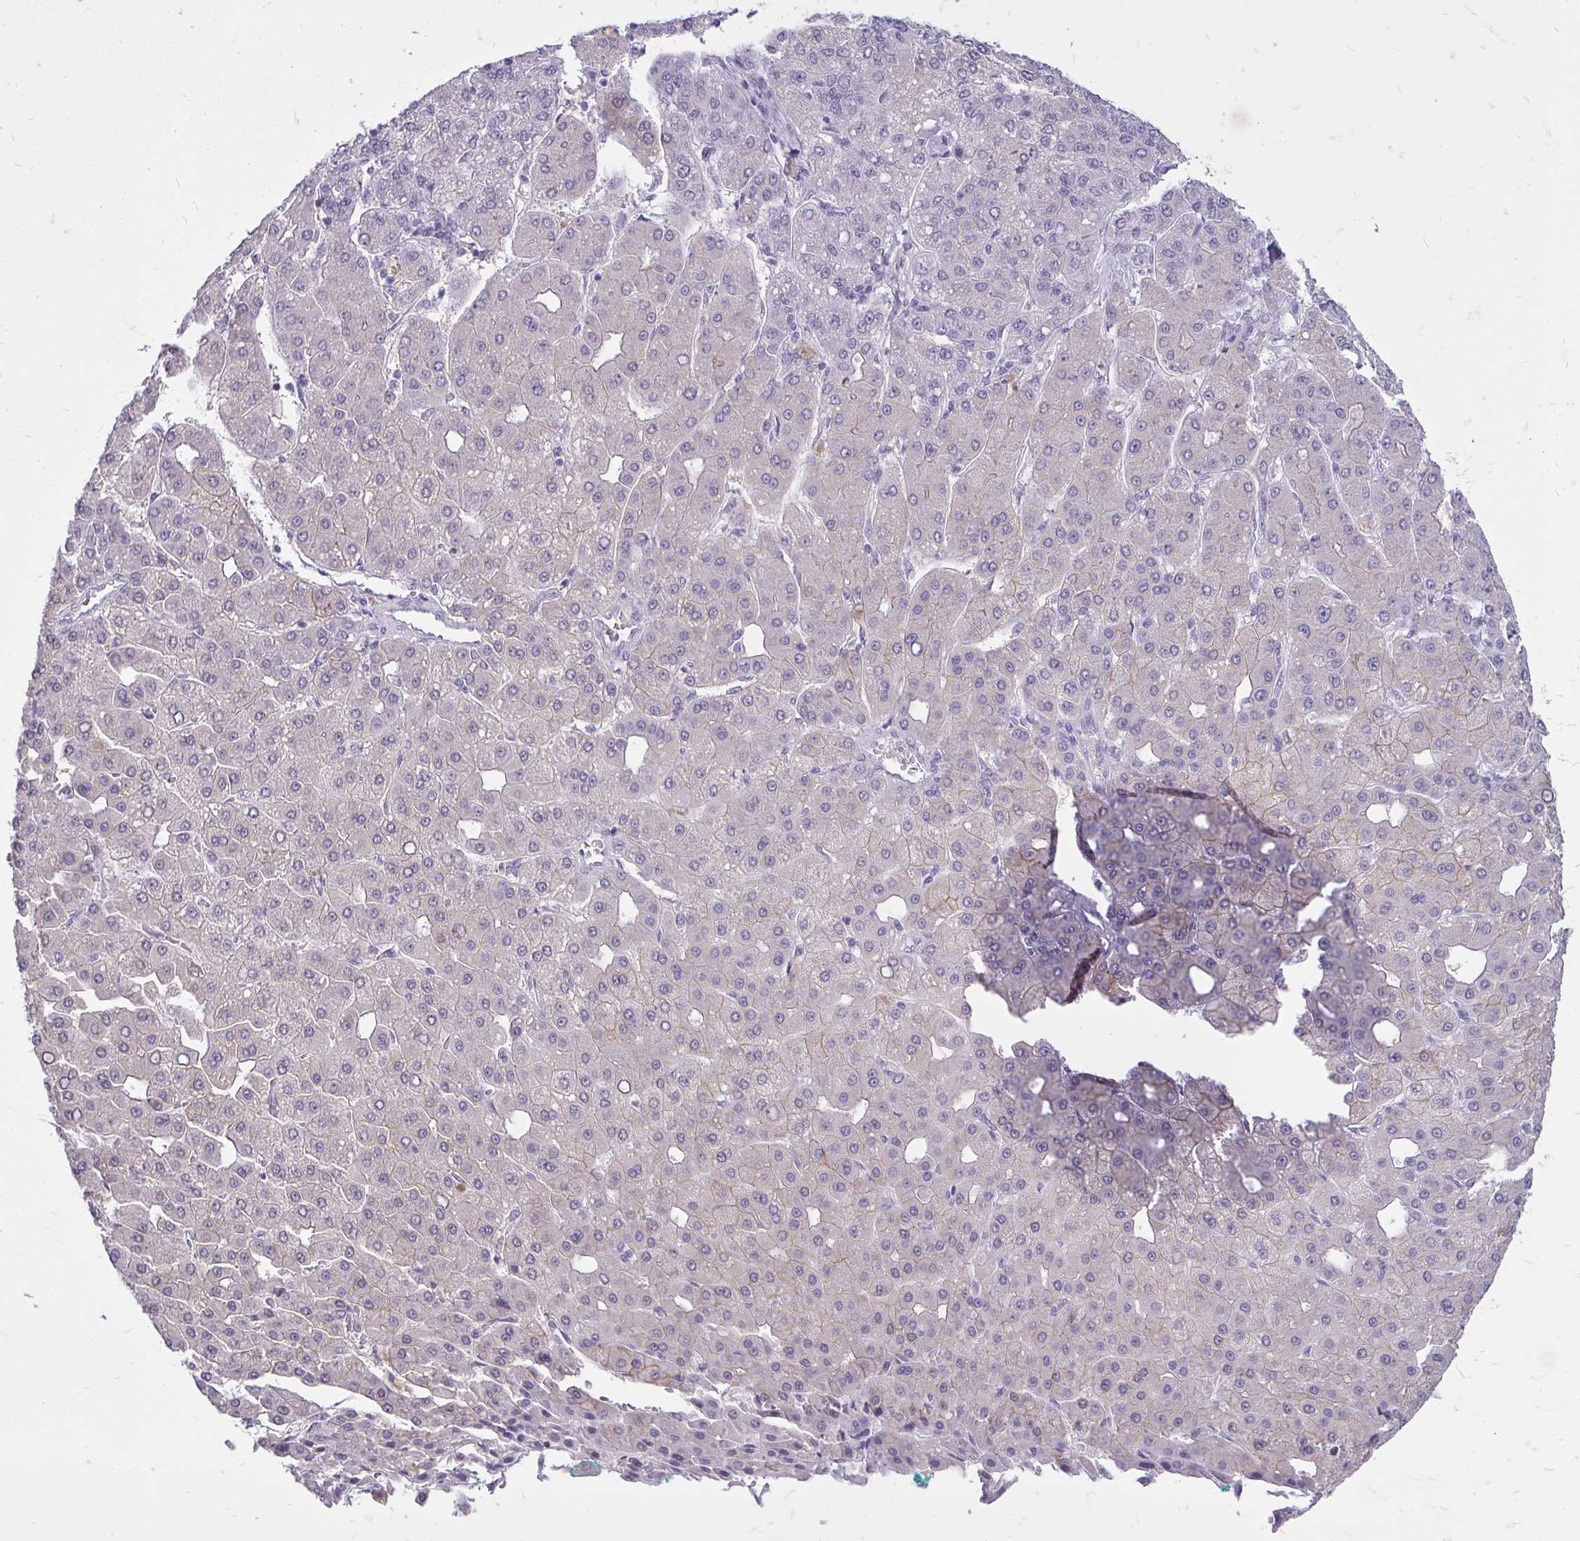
{"staining": {"intensity": "moderate", "quantity": "<25%", "location": "cytoplasmic/membranous"}, "tissue": "liver cancer", "cell_type": "Tumor cells", "image_type": "cancer", "snomed": [{"axis": "morphology", "description": "Carcinoma, Hepatocellular, NOS"}, {"axis": "topography", "description": "Liver"}], "caption": "High-power microscopy captured an IHC image of liver cancer, revealing moderate cytoplasmic/membranous positivity in about <25% of tumor cells. Immunohistochemistry (ihc) stains the protein of interest in brown and the nuclei are stained blue.", "gene": "SPTBN2", "patient": {"sex": "male", "age": 65}}